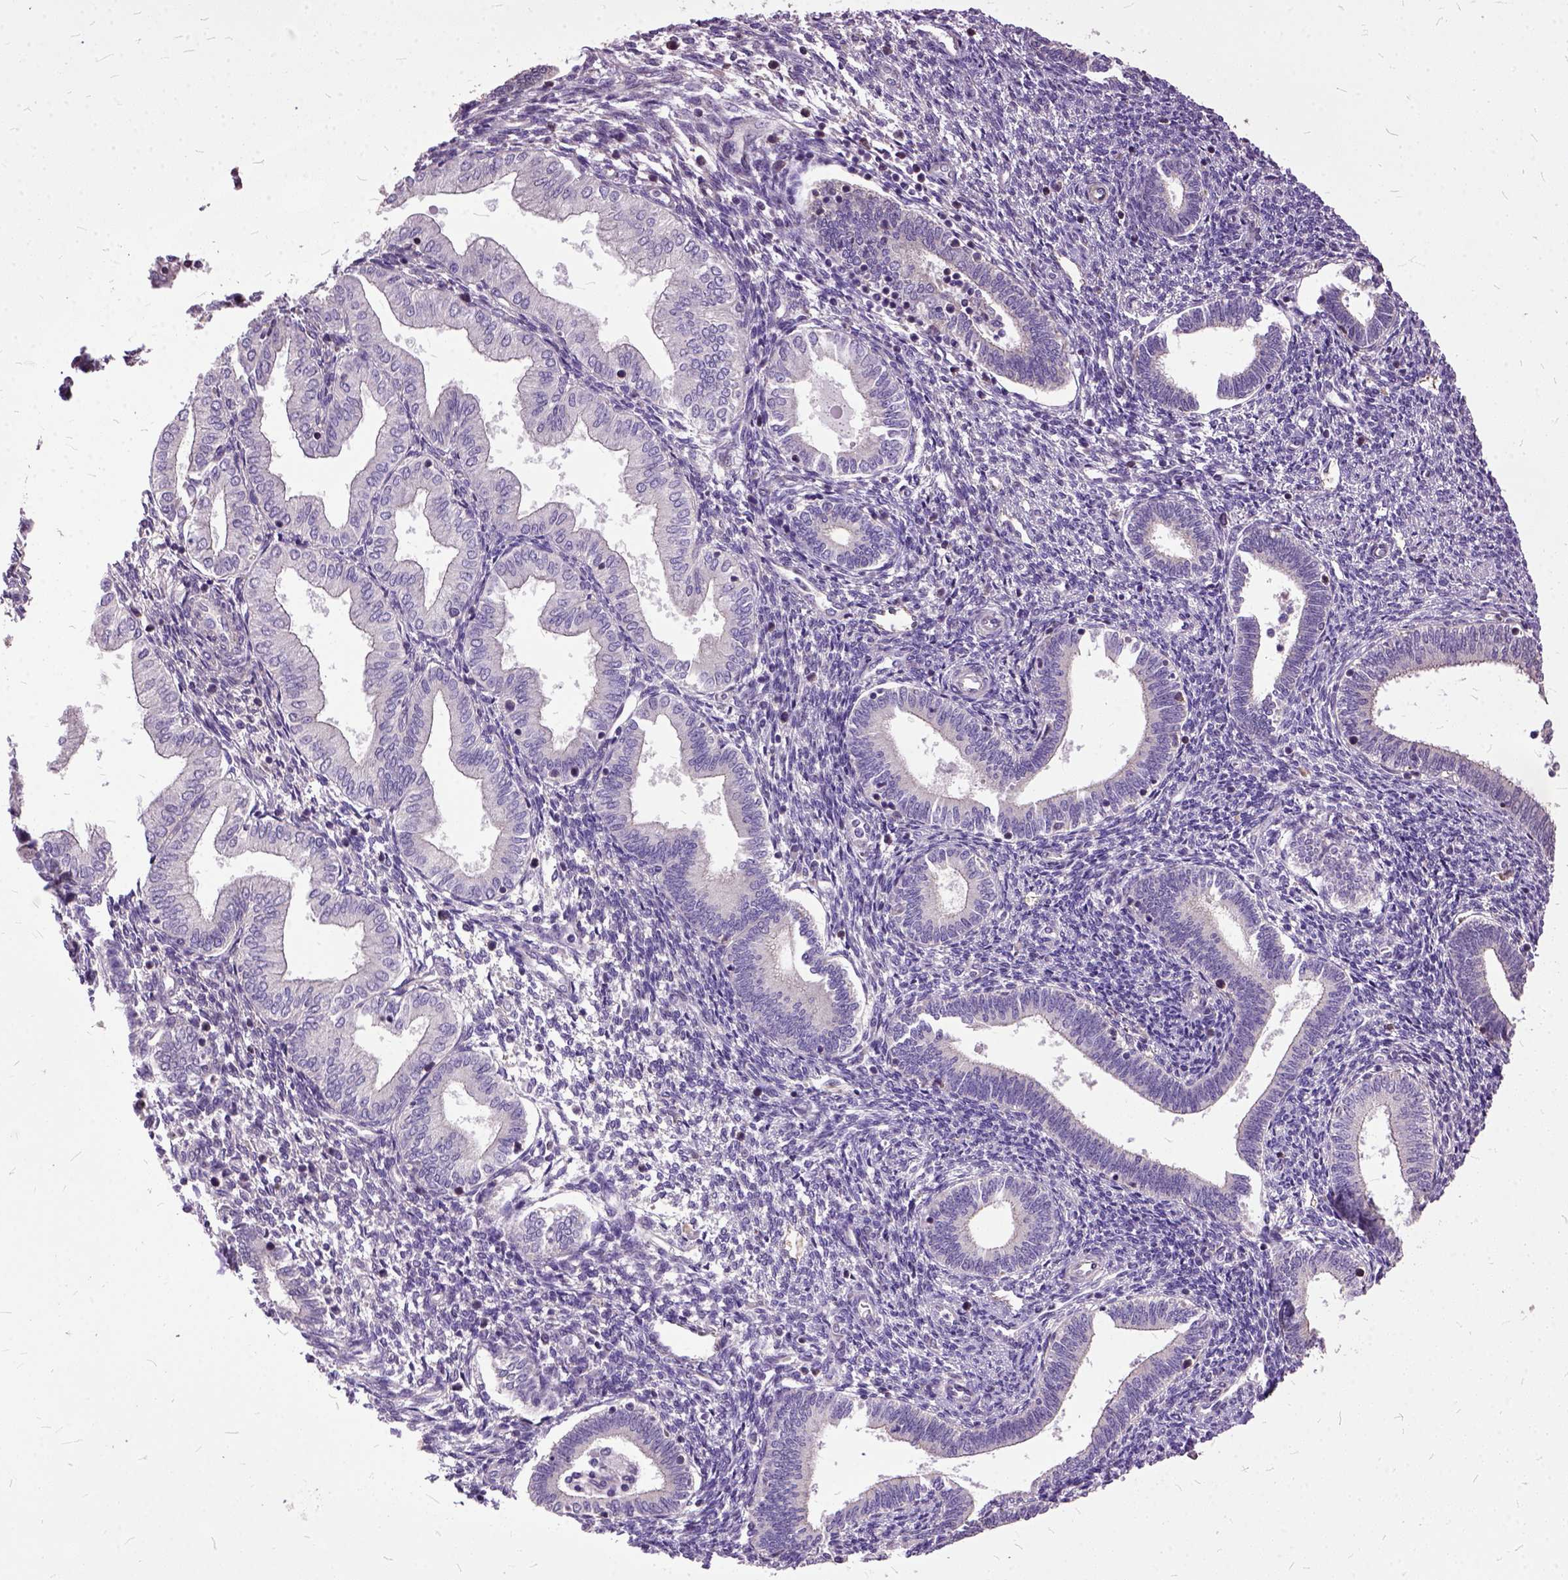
{"staining": {"intensity": "negative", "quantity": "none", "location": "none"}, "tissue": "endometrium", "cell_type": "Cells in endometrial stroma", "image_type": "normal", "snomed": [{"axis": "morphology", "description": "Normal tissue, NOS"}, {"axis": "topography", "description": "Endometrium"}], "caption": "IHC of unremarkable endometrium reveals no positivity in cells in endometrial stroma.", "gene": "AREG", "patient": {"sex": "female", "age": 42}}